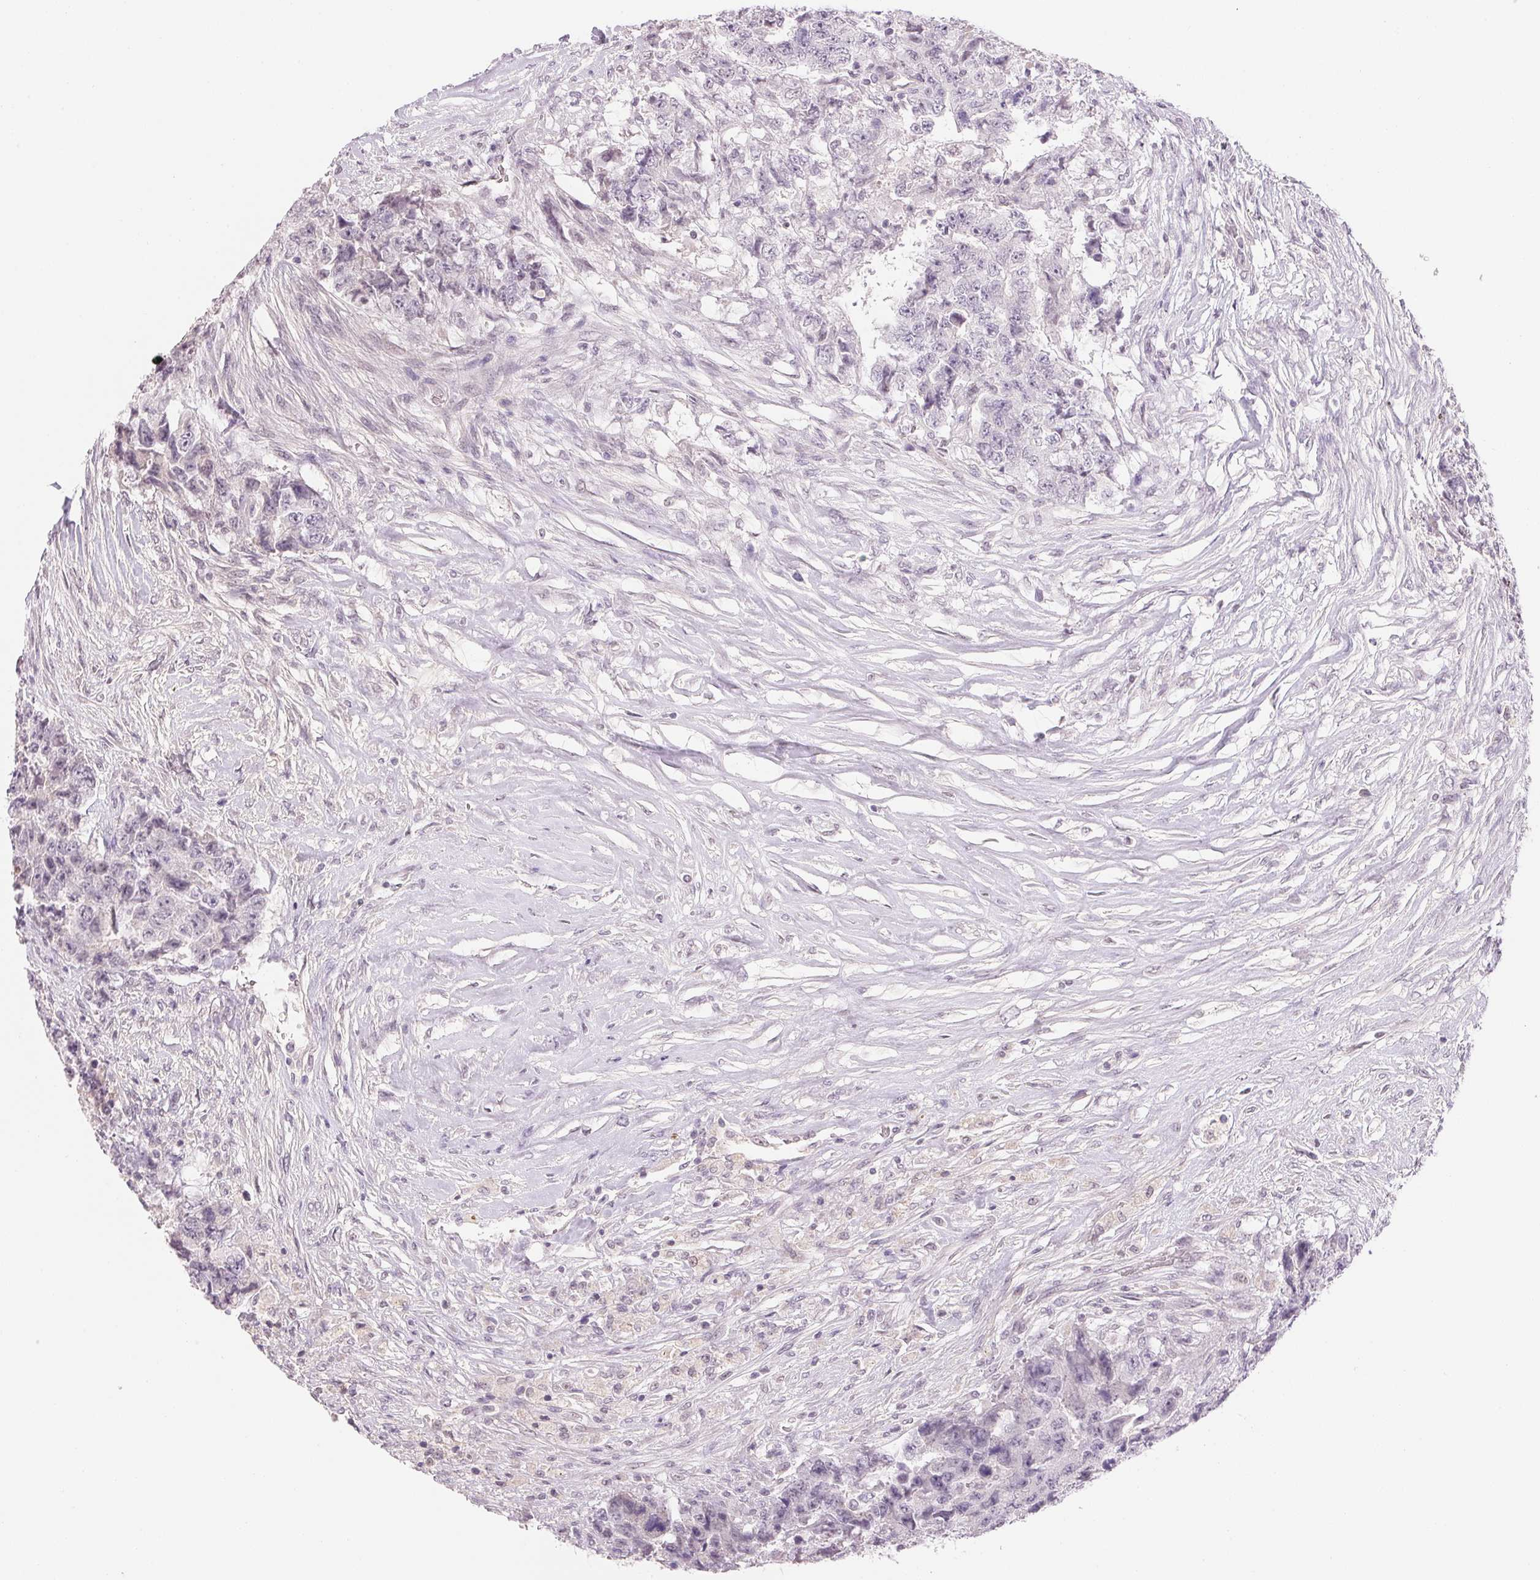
{"staining": {"intensity": "negative", "quantity": "none", "location": "none"}, "tissue": "testis cancer", "cell_type": "Tumor cells", "image_type": "cancer", "snomed": [{"axis": "morphology", "description": "Carcinoma, Embryonal, NOS"}, {"axis": "topography", "description": "Testis"}], "caption": "Tumor cells show no significant protein staining in testis embryonal carcinoma.", "gene": "FNDC4", "patient": {"sex": "male", "age": 24}}